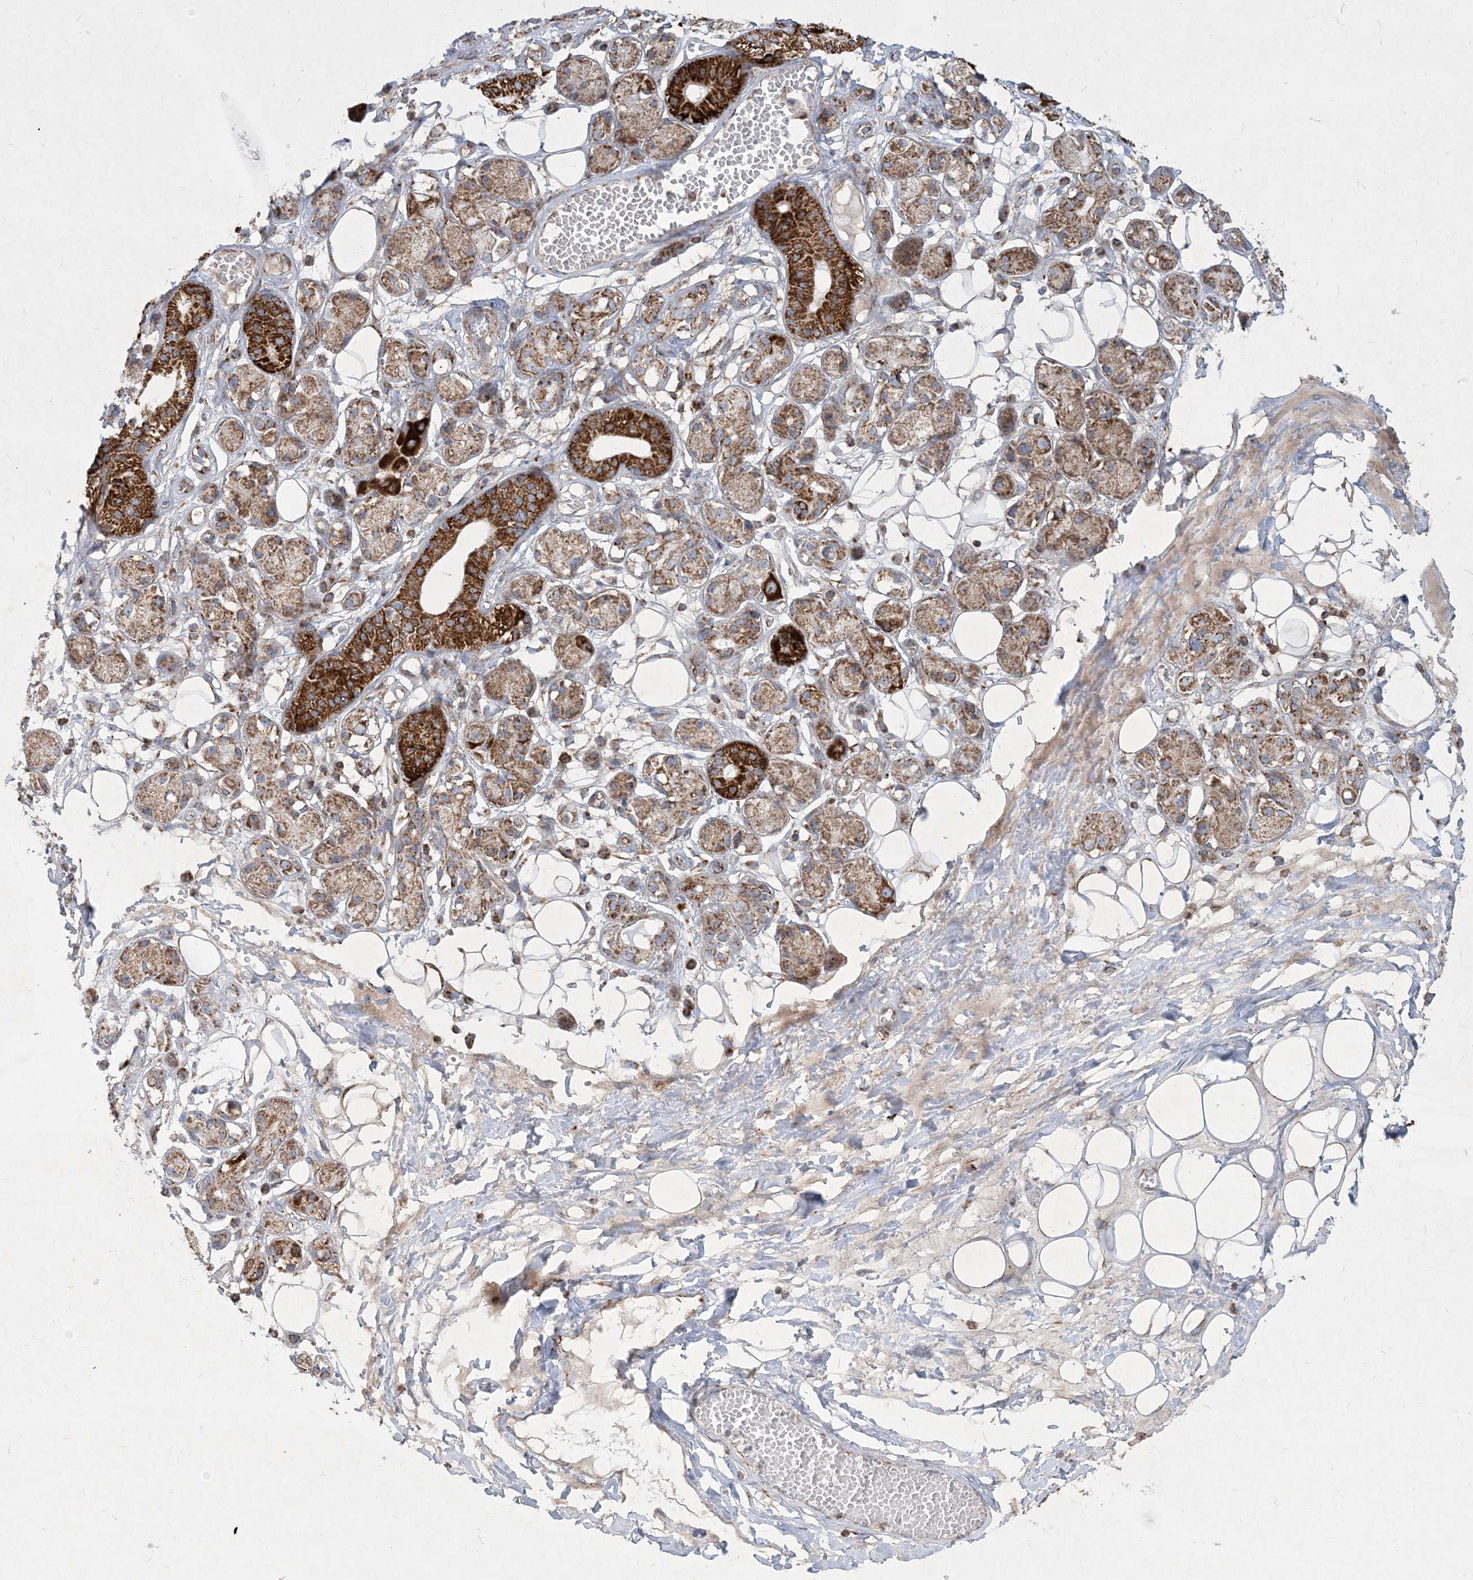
{"staining": {"intensity": "weak", "quantity": ">75%", "location": "cytoplasmic/membranous"}, "tissue": "adipose tissue", "cell_type": "Adipocytes", "image_type": "normal", "snomed": [{"axis": "morphology", "description": "Normal tissue, NOS"}, {"axis": "morphology", "description": "Inflammation, NOS"}, {"axis": "topography", "description": "Salivary gland"}, {"axis": "topography", "description": "Peripheral nerve tissue"}], "caption": "Protein staining by IHC demonstrates weak cytoplasmic/membranous expression in about >75% of adipocytes in normal adipose tissue.", "gene": "BEND4", "patient": {"sex": "female", "age": 75}}